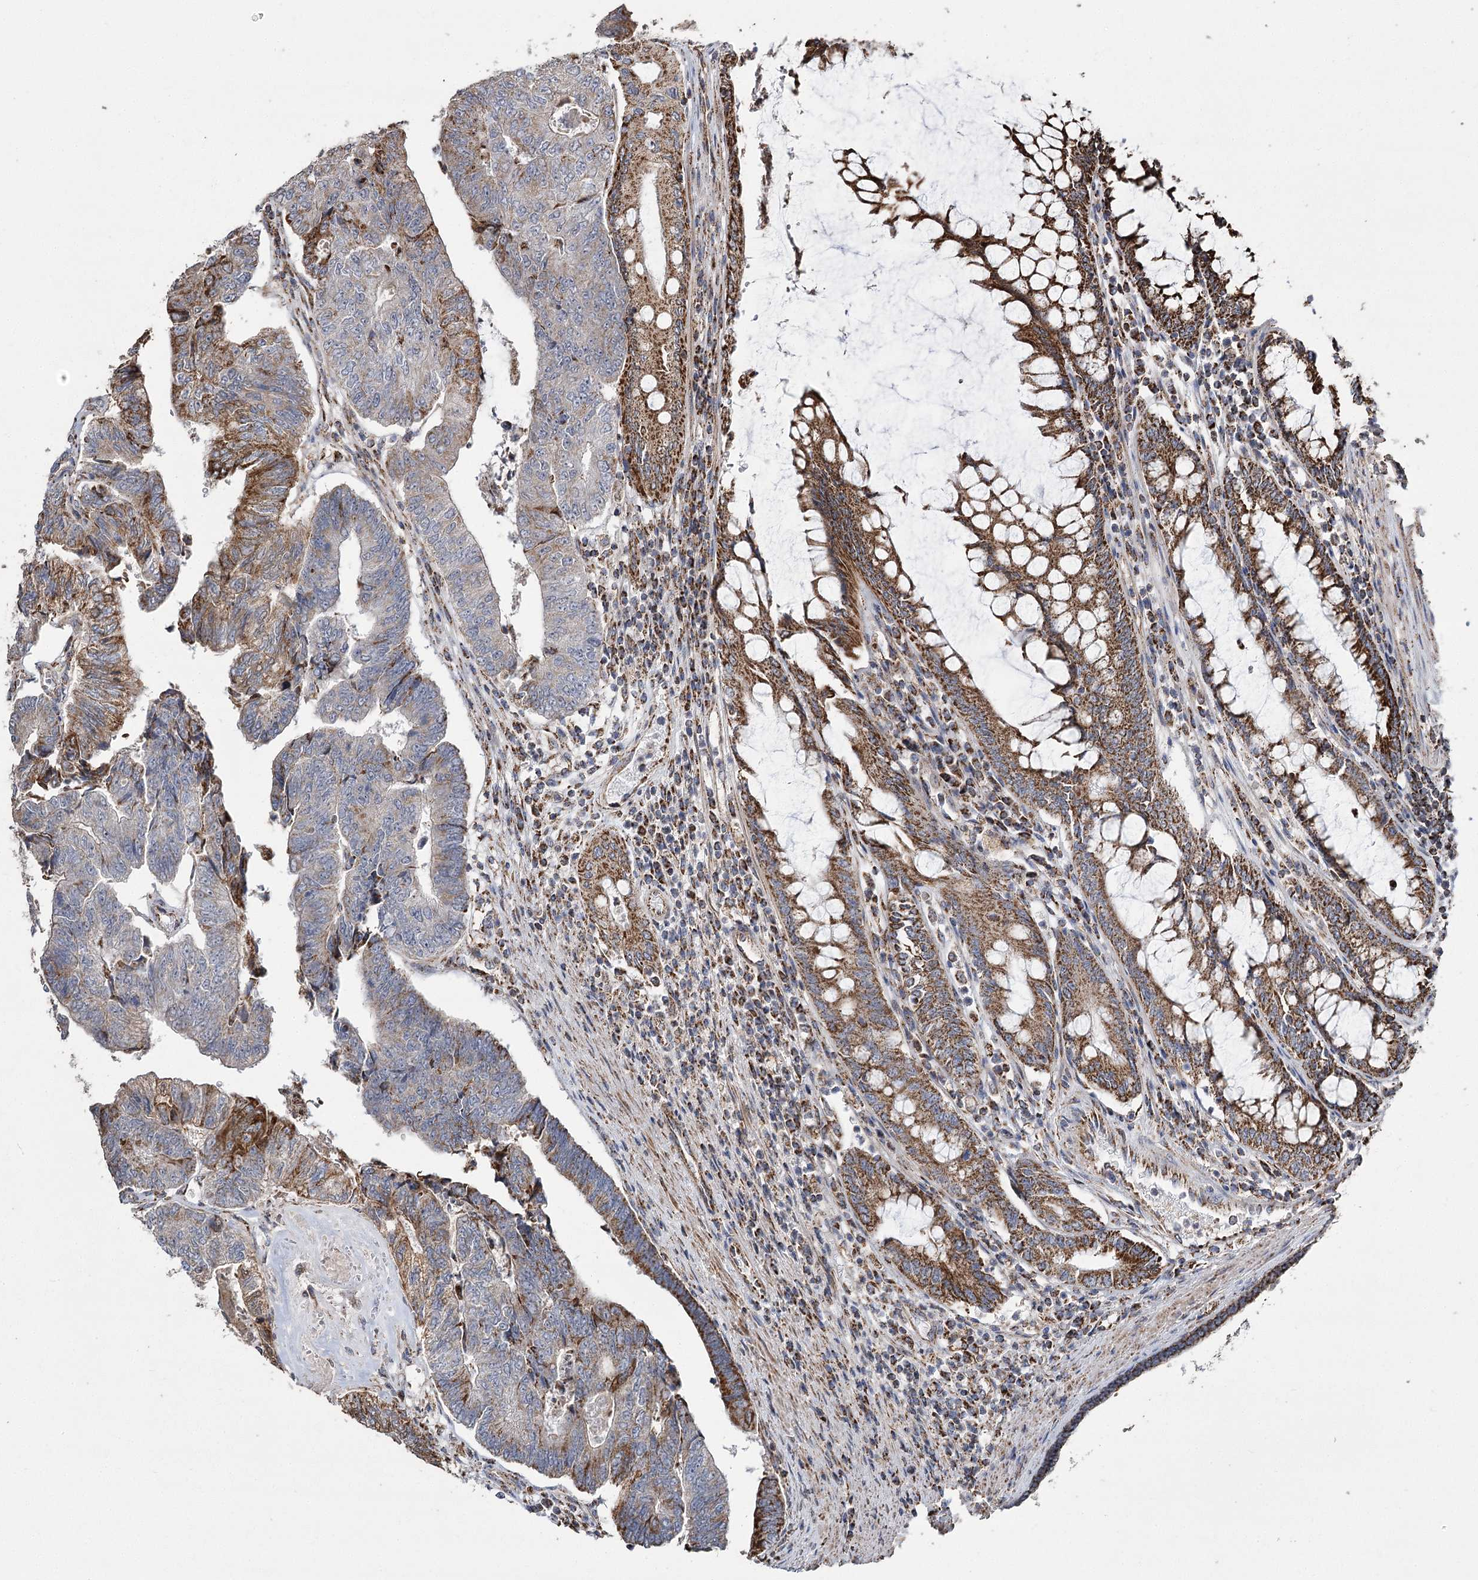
{"staining": {"intensity": "strong", "quantity": "<25%", "location": "cytoplasmic/membranous"}, "tissue": "colorectal cancer", "cell_type": "Tumor cells", "image_type": "cancer", "snomed": [{"axis": "morphology", "description": "Adenocarcinoma, NOS"}, {"axis": "topography", "description": "Colon"}], "caption": "Tumor cells exhibit medium levels of strong cytoplasmic/membranous staining in about <25% of cells in human colorectal cancer (adenocarcinoma).", "gene": "RANBP3L", "patient": {"sex": "female", "age": 67}}